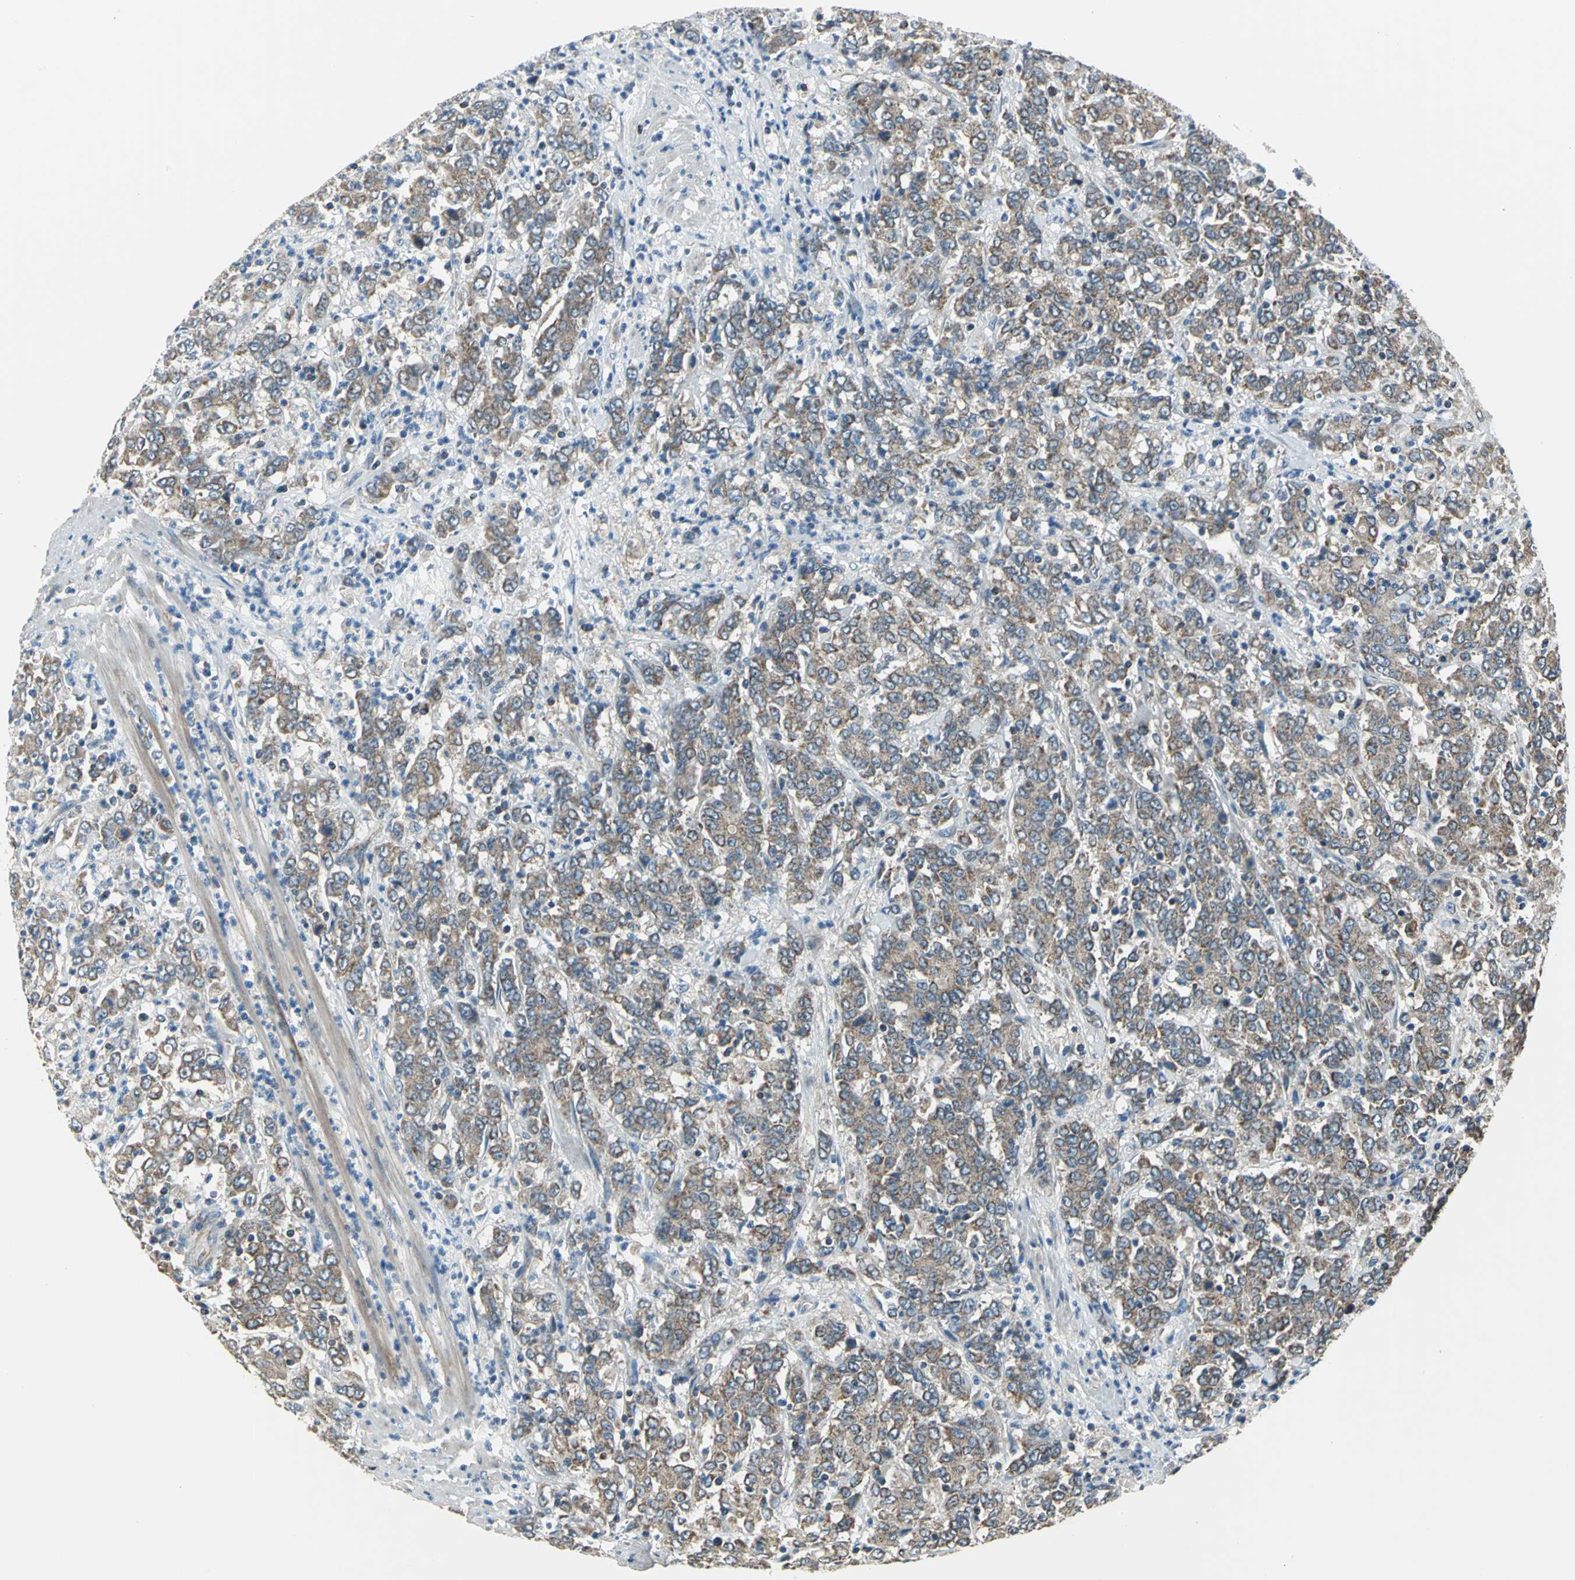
{"staining": {"intensity": "moderate", "quantity": ">75%", "location": "cytoplasmic/membranous"}, "tissue": "stomach cancer", "cell_type": "Tumor cells", "image_type": "cancer", "snomed": [{"axis": "morphology", "description": "Adenocarcinoma, NOS"}, {"axis": "topography", "description": "Stomach, lower"}], "caption": "Tumor cells exhibit moderate cytoplasmic/membranous positivity in about >75% of cells in stomach cancer (adenocarcinoma). (Stains: DAB (3,3'-diaminobenzidine) in brown, nuclei in blue, Microscopy: brightfield microscopy at high magnification).", "gene": "TRAK1", "patient": {"sex": "female", "age": 71}}